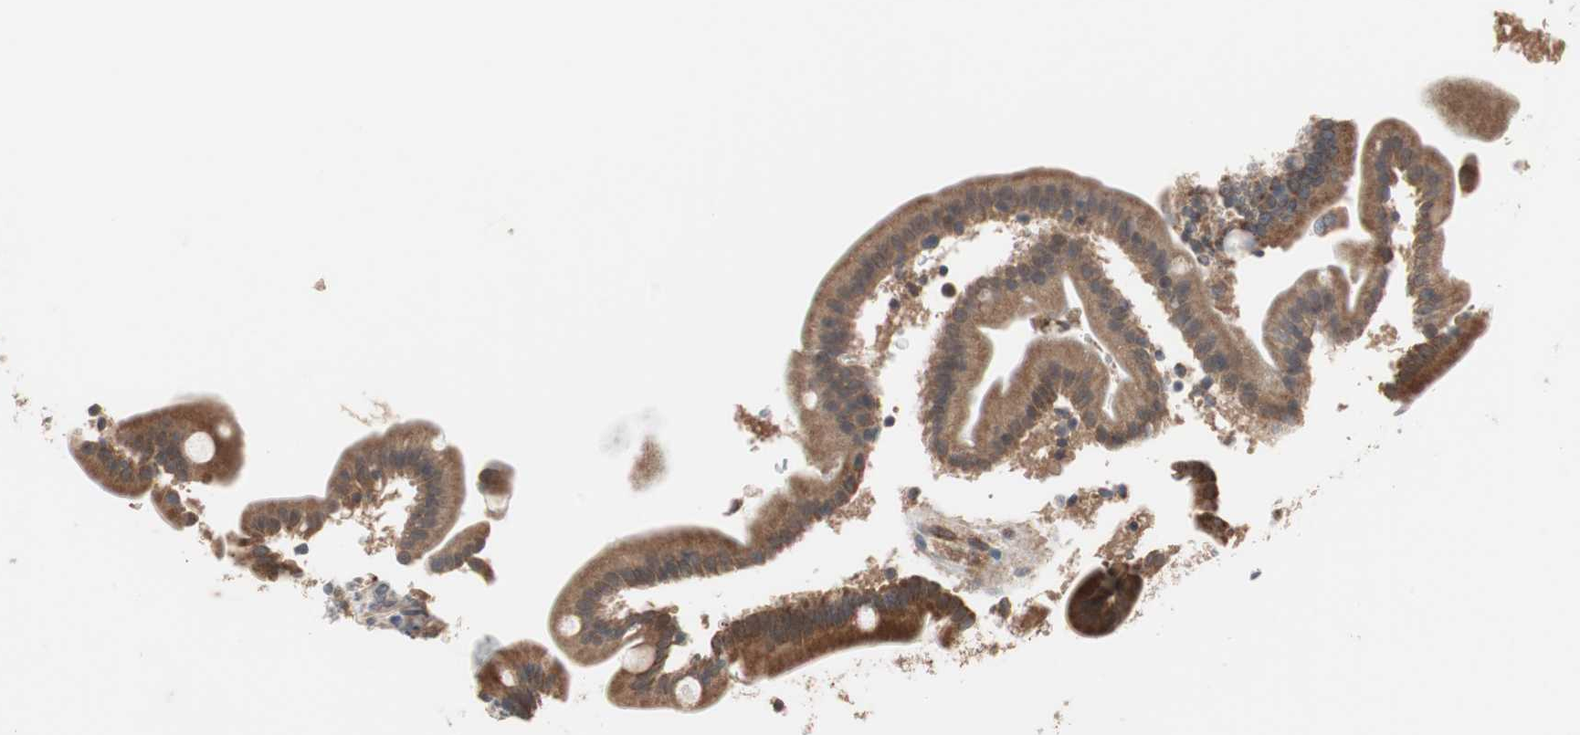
{"staining": {"intensity": "strong", "quantity": ">75%", "location": "cytoplasmic/membranous"}, "tissue": "duodenum", "cell_type": "Glandular cells", "image_type": "normal", "snomed": [{"axis": "morphology", "description": "Normal tissue, NOS"}, {"axis": "topography", "description": "Duodenum"}], "caption": "DAB (3,3'-diaminobenzidine) immunohistochemical staining of unremarkable human duodenum shows strong cytoplasmic/membranous protein staining in approximately >75% of glandular cells. (DAB (3,3'-diaminobenzidine) IHC with brightfield microscopy, high magnification).", "gene": "HMBS", "patient": {"sex": "male", "age": 54}}